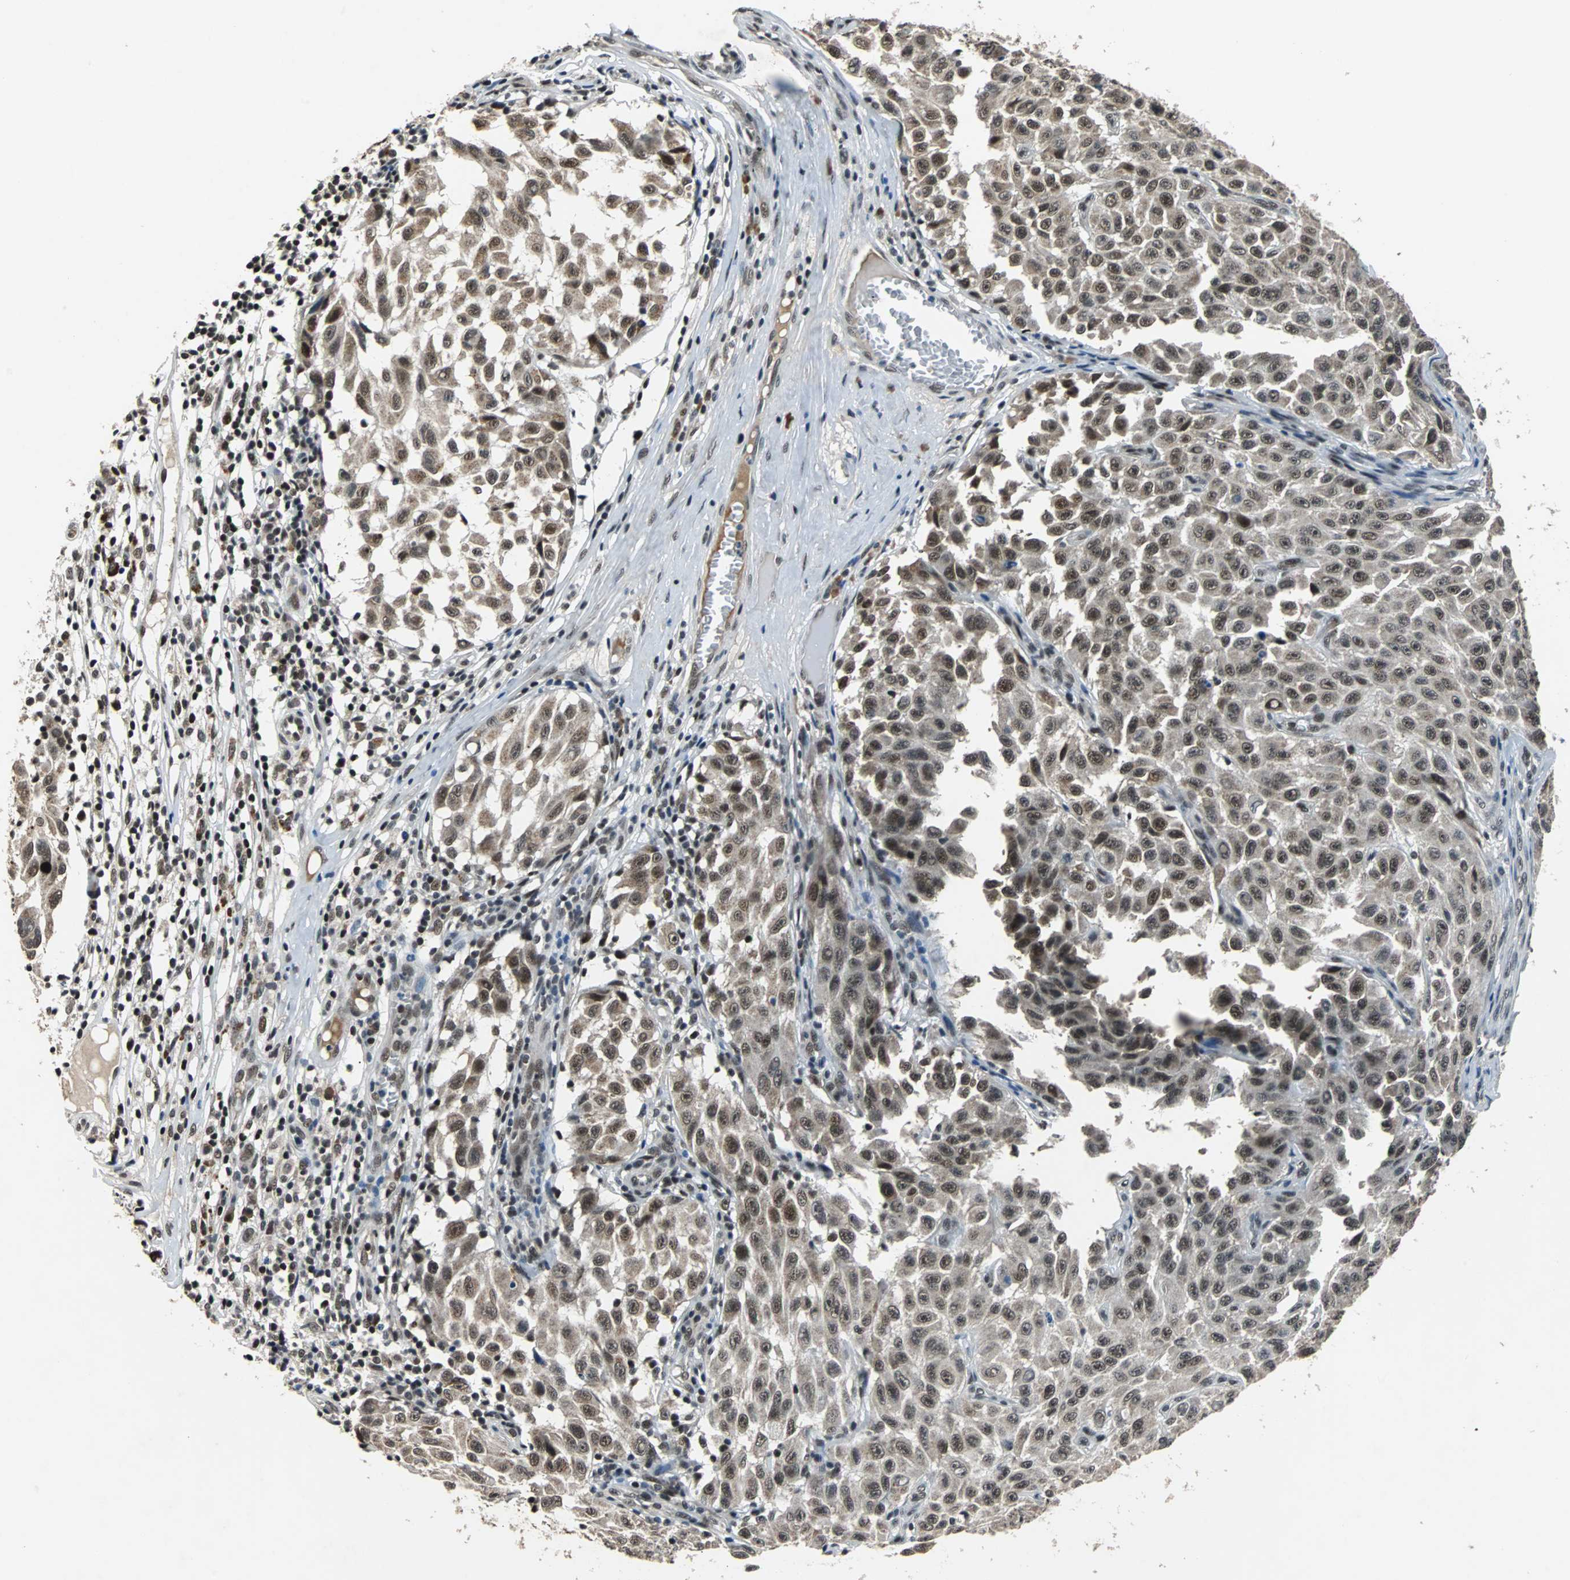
{"staining": {"intensity": "weak", "quantity": "25%-75%", "location": "cytoplasmic/membranous,nuclear"}, "tissue": "melanoma", "cell_type": "Tumor cells", "image_type": "cancer", "snomed": [{"axis": "morphology", "description": "Malignant melanoma, NOS"}, {"axis": "topography", "description": "Skin"}], "caption": "This image exhibits IHC staining of human melanoma, with low weak cytoplasmic/membranous and nuclear expression in about 25%-75% of tumor cells.", "gene": "USP28", "patient": {"sex": "male", "age": 30}}